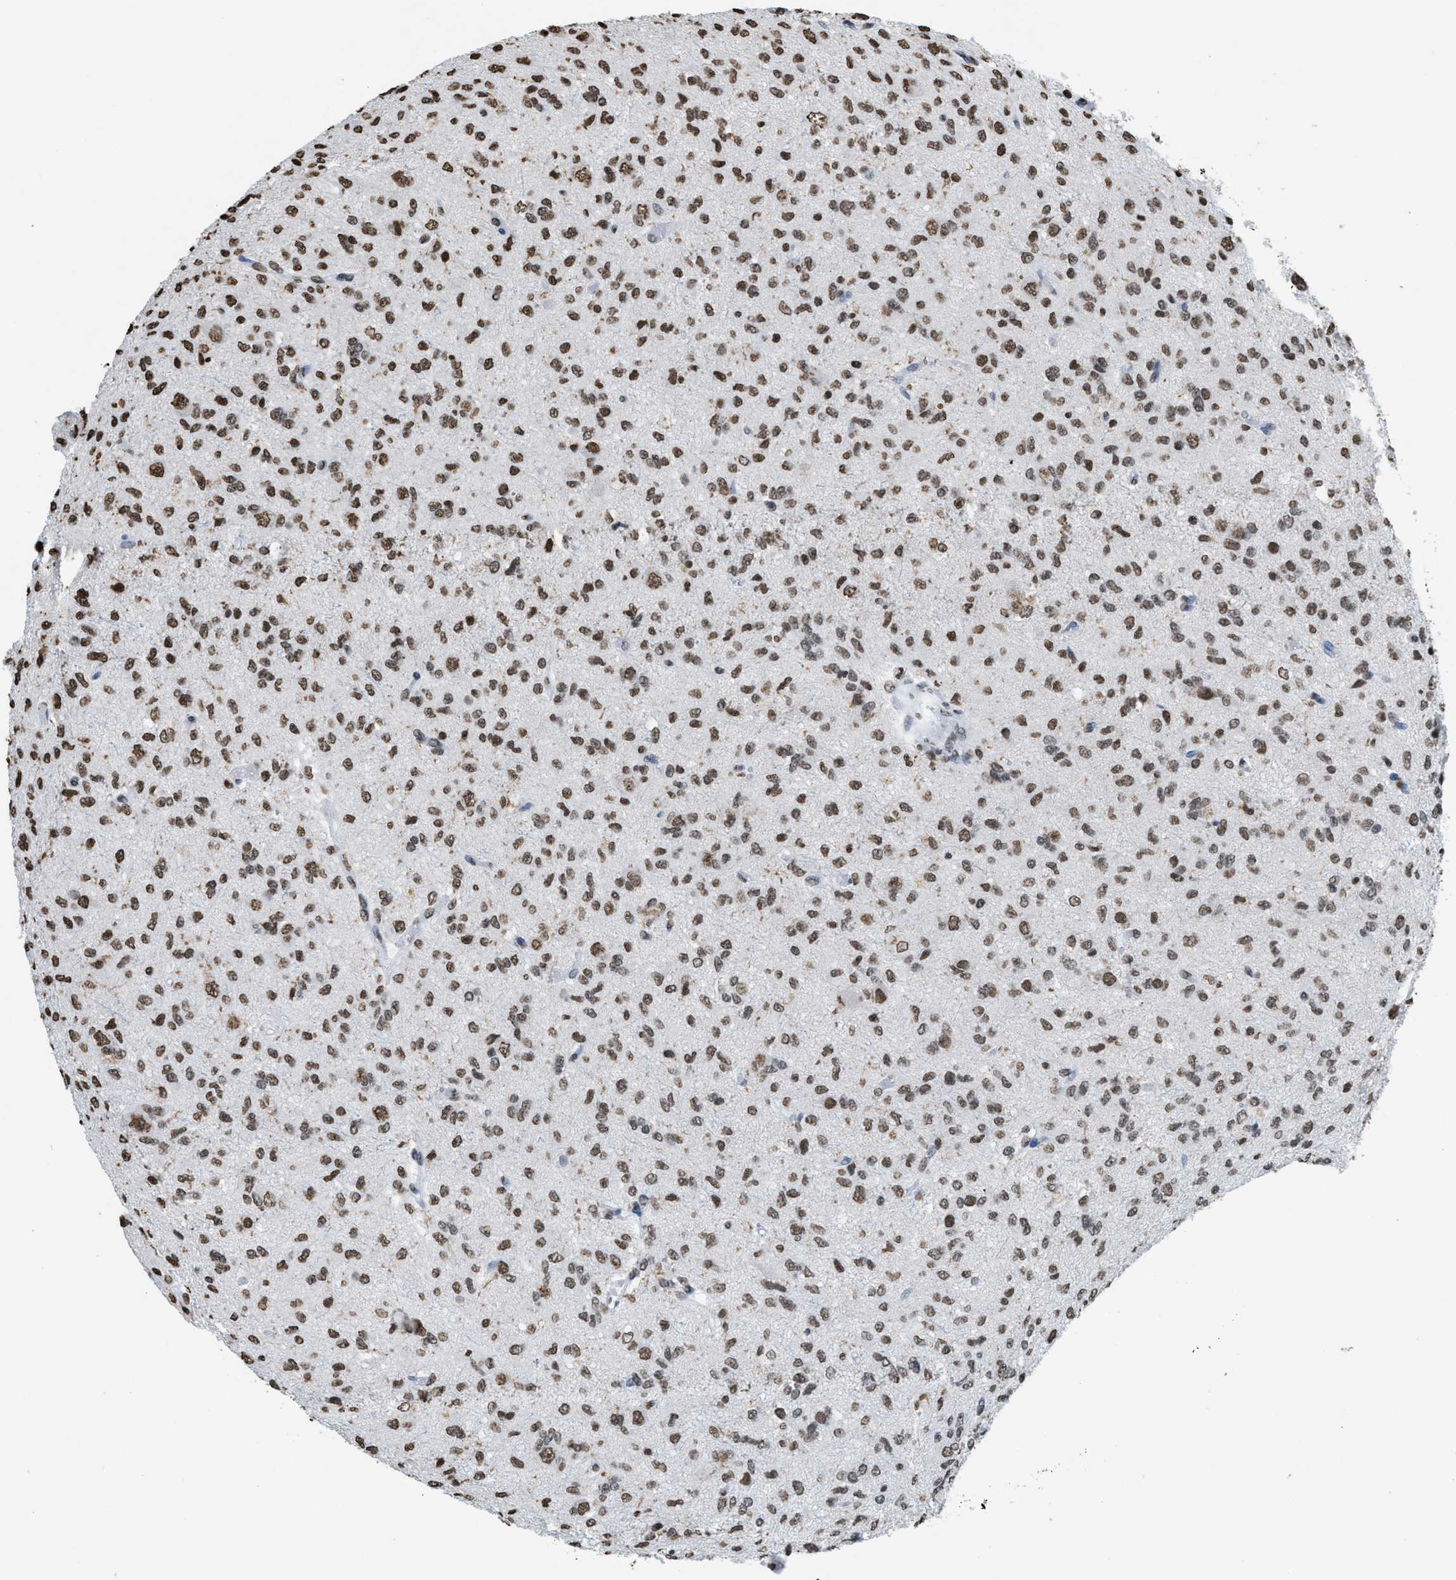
{"staining": {"intensity": "moderate", "quantity": ">75%", "location": "nuclear"}, "tissue": "glioma", "cell_type": "Tumor cells", "image_type": "cancer", "snomed": [{"axis": "morphology", "description": "Glioma, malignant, High grade"}, {"axis": "topography", "description": "Brain"}], "caption": "Immunohistochemistry (IHC) micrograph of human glioma stained for a protein (brown), which reveals medium levels of moderate nuclear expression in about >75% of tumor cells.", "gene": "NUP88", "patient": {"sex": "female", "age": 59}}